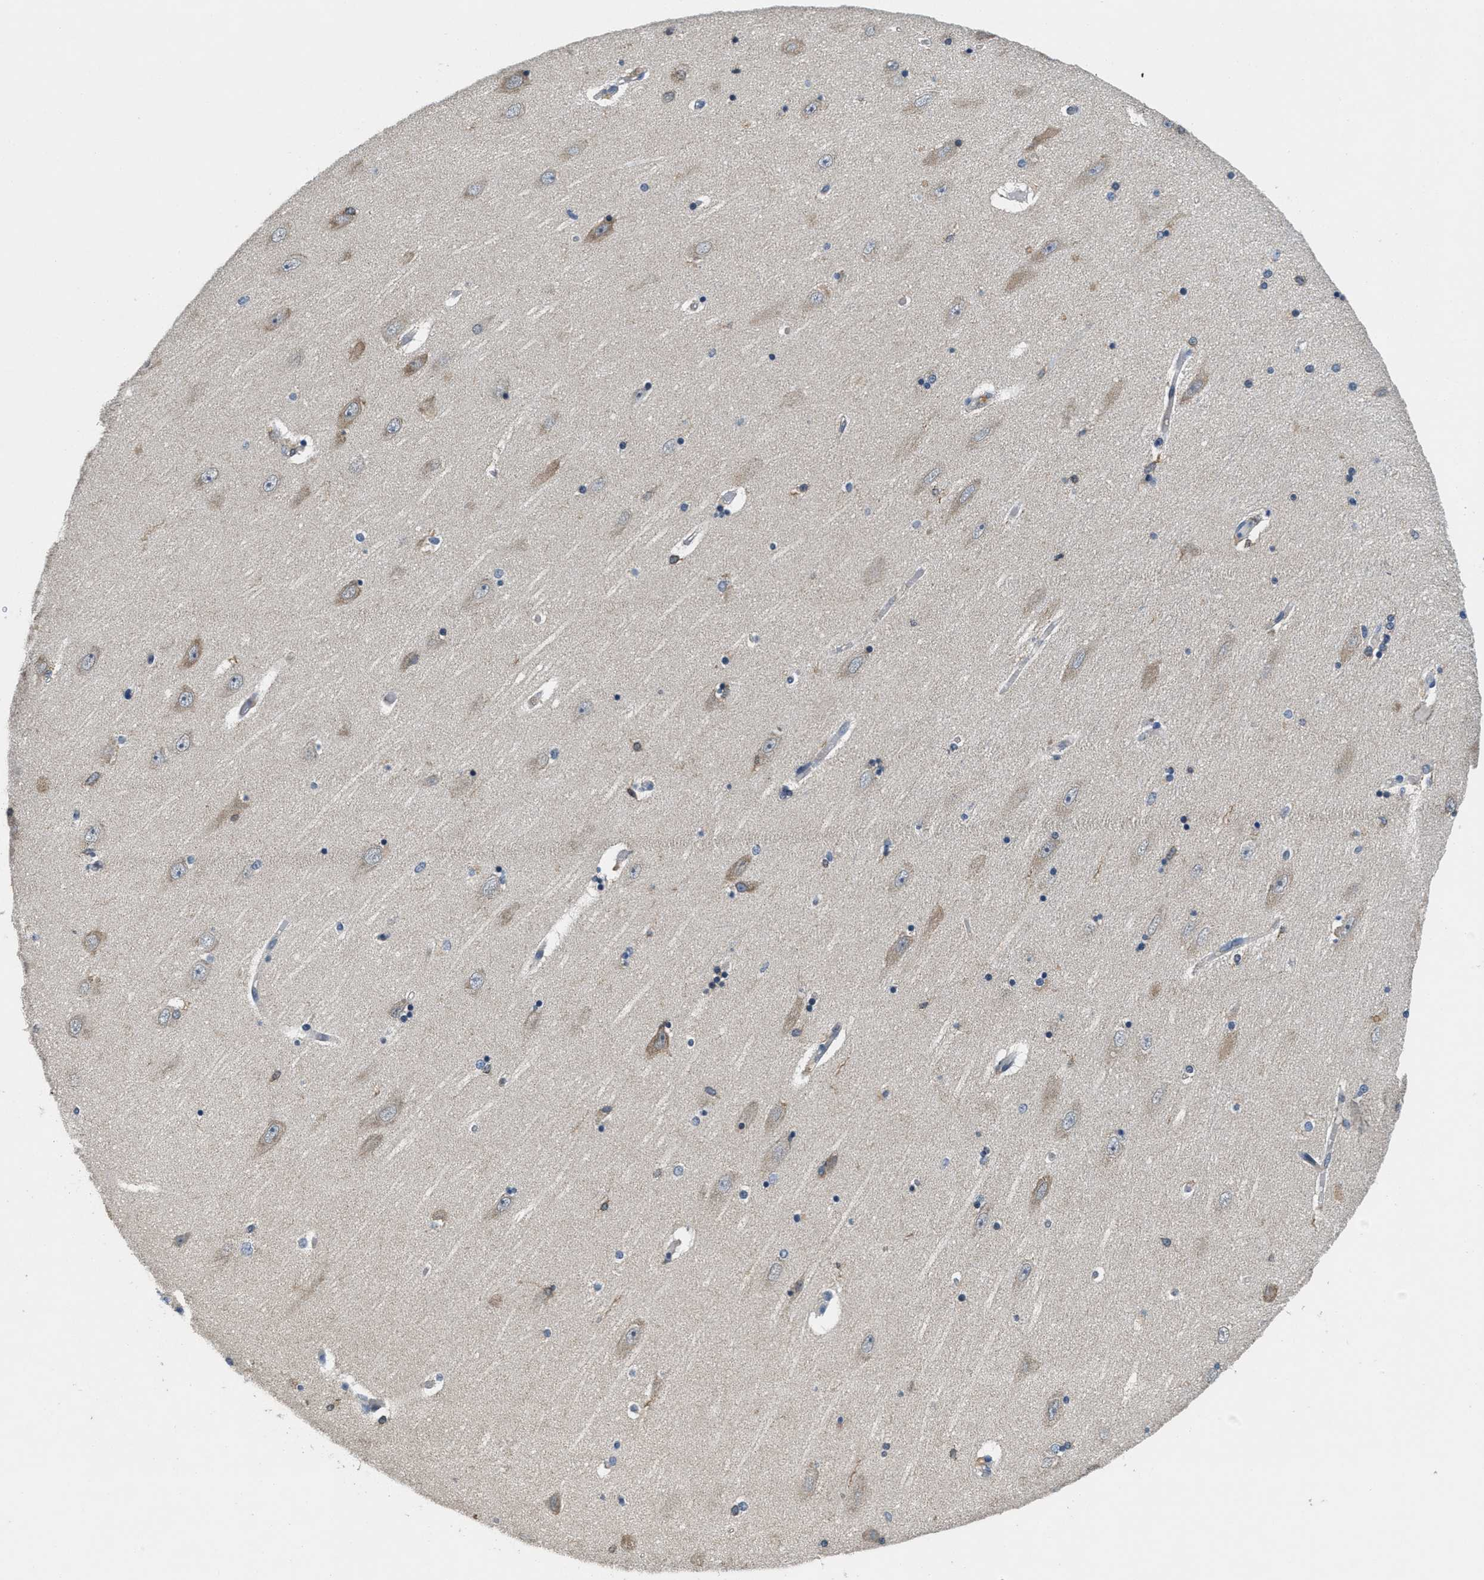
{"staining": {"intensity": "weak", "quantity": "<25%", "location": "cytoplasmic/membranous"}, "tissue": "hippocampus", "cell_type": "Glial cells", "image_type": "normal", "snomed": [{"axis": "morphology", "description": "Normal tissue, NOS"}, {"axis": "topography", "description": "Hippocampus"}], "caption": "The micrograph exhibits no staining of glial cells in unremarkable hippocampus.", "gene": "DGKE", "patient": {"sex": "female", "age": 54}}